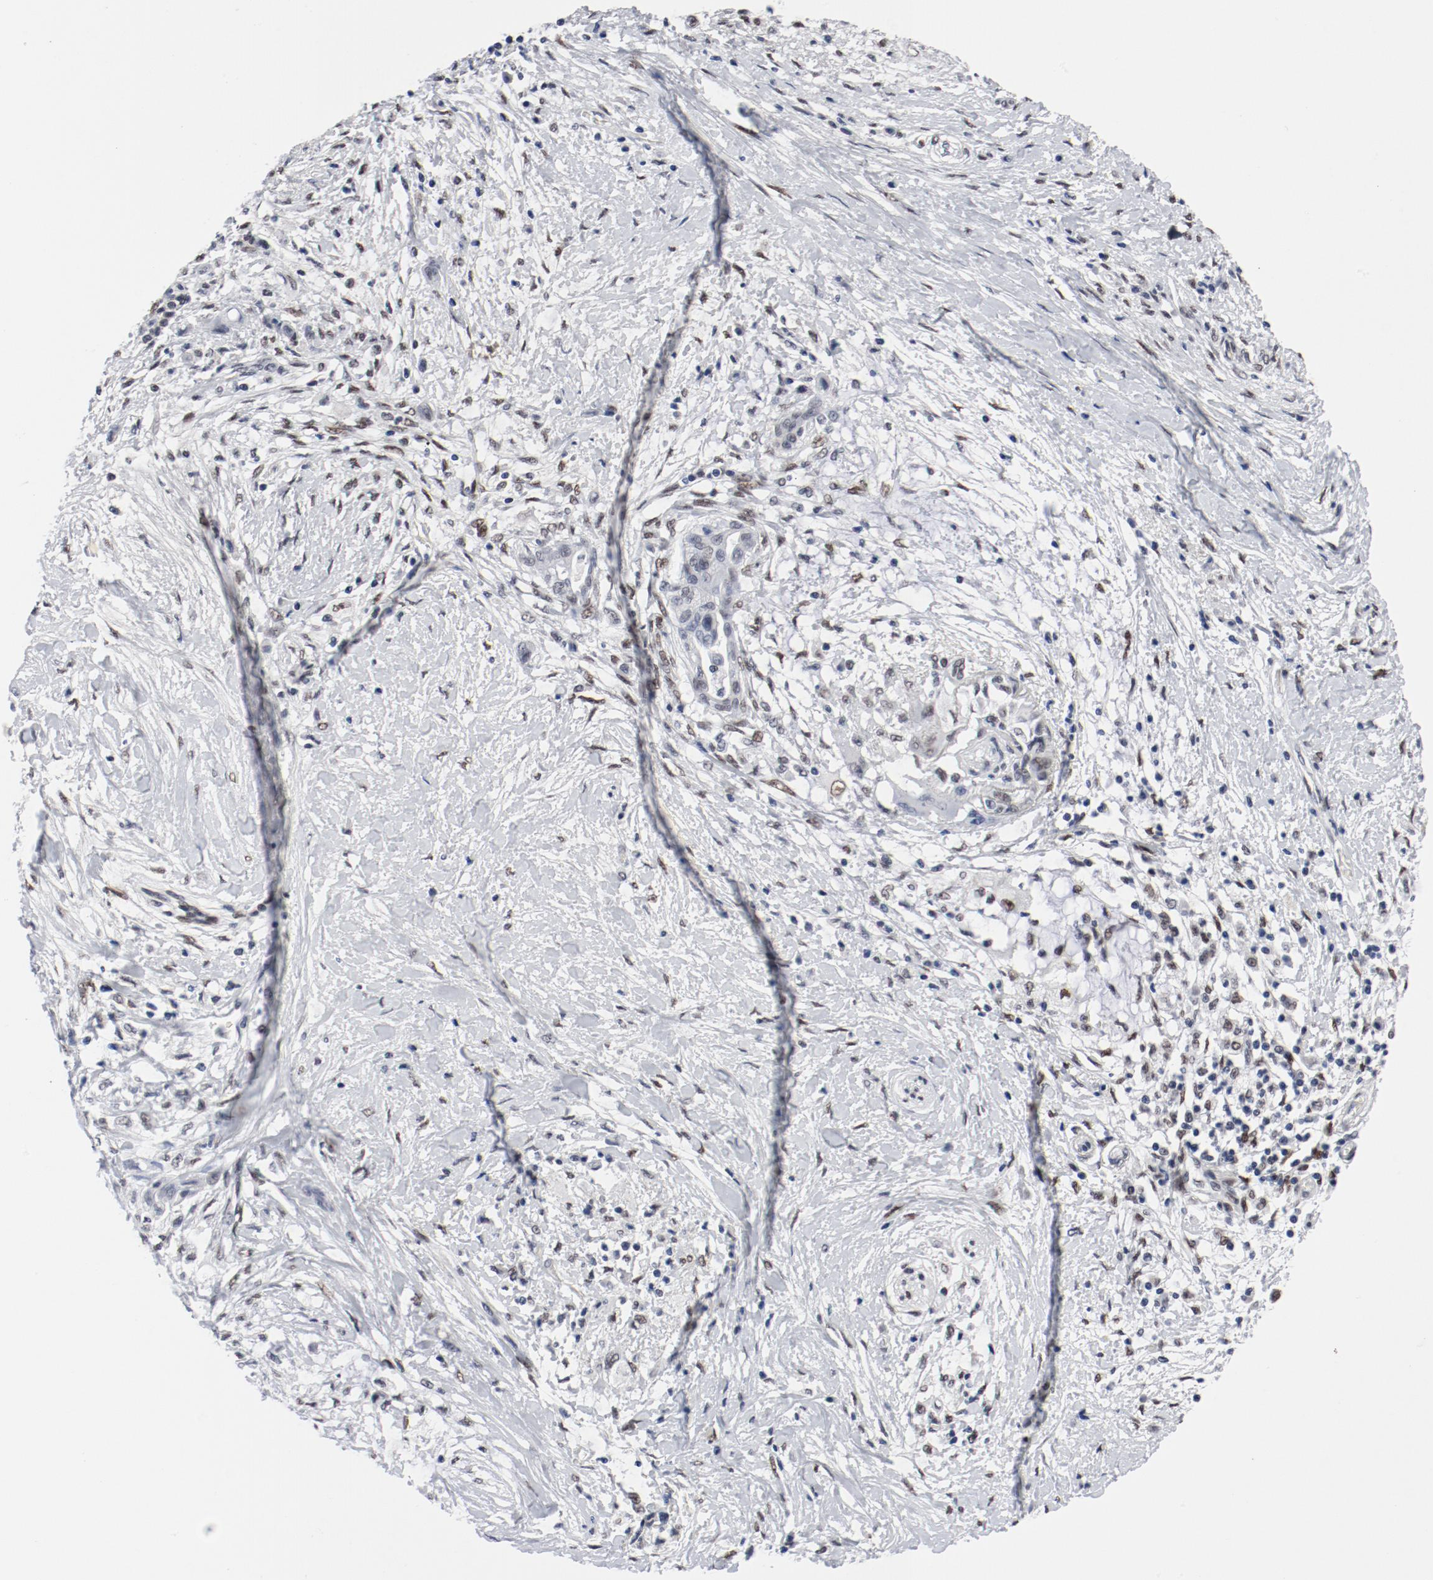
{"staining": {"intensity": "weak", "quantity": "<25%", "location": "nuclear"}, "tissue": "pancreatic cancer", "cell_type": "Tumor cells", "image_type": "cancer", "snomed": [{"axis": "morphology", "description": "Adenocarcinoma, NOS"}, {"axis": "topography", "description": "Pancreas"}], "caption": "Tumor cells are negative for brown protein staining in pancreatic cancer.", "gene": "ARNT", "patient": {"sex": "female", "age": 64}}